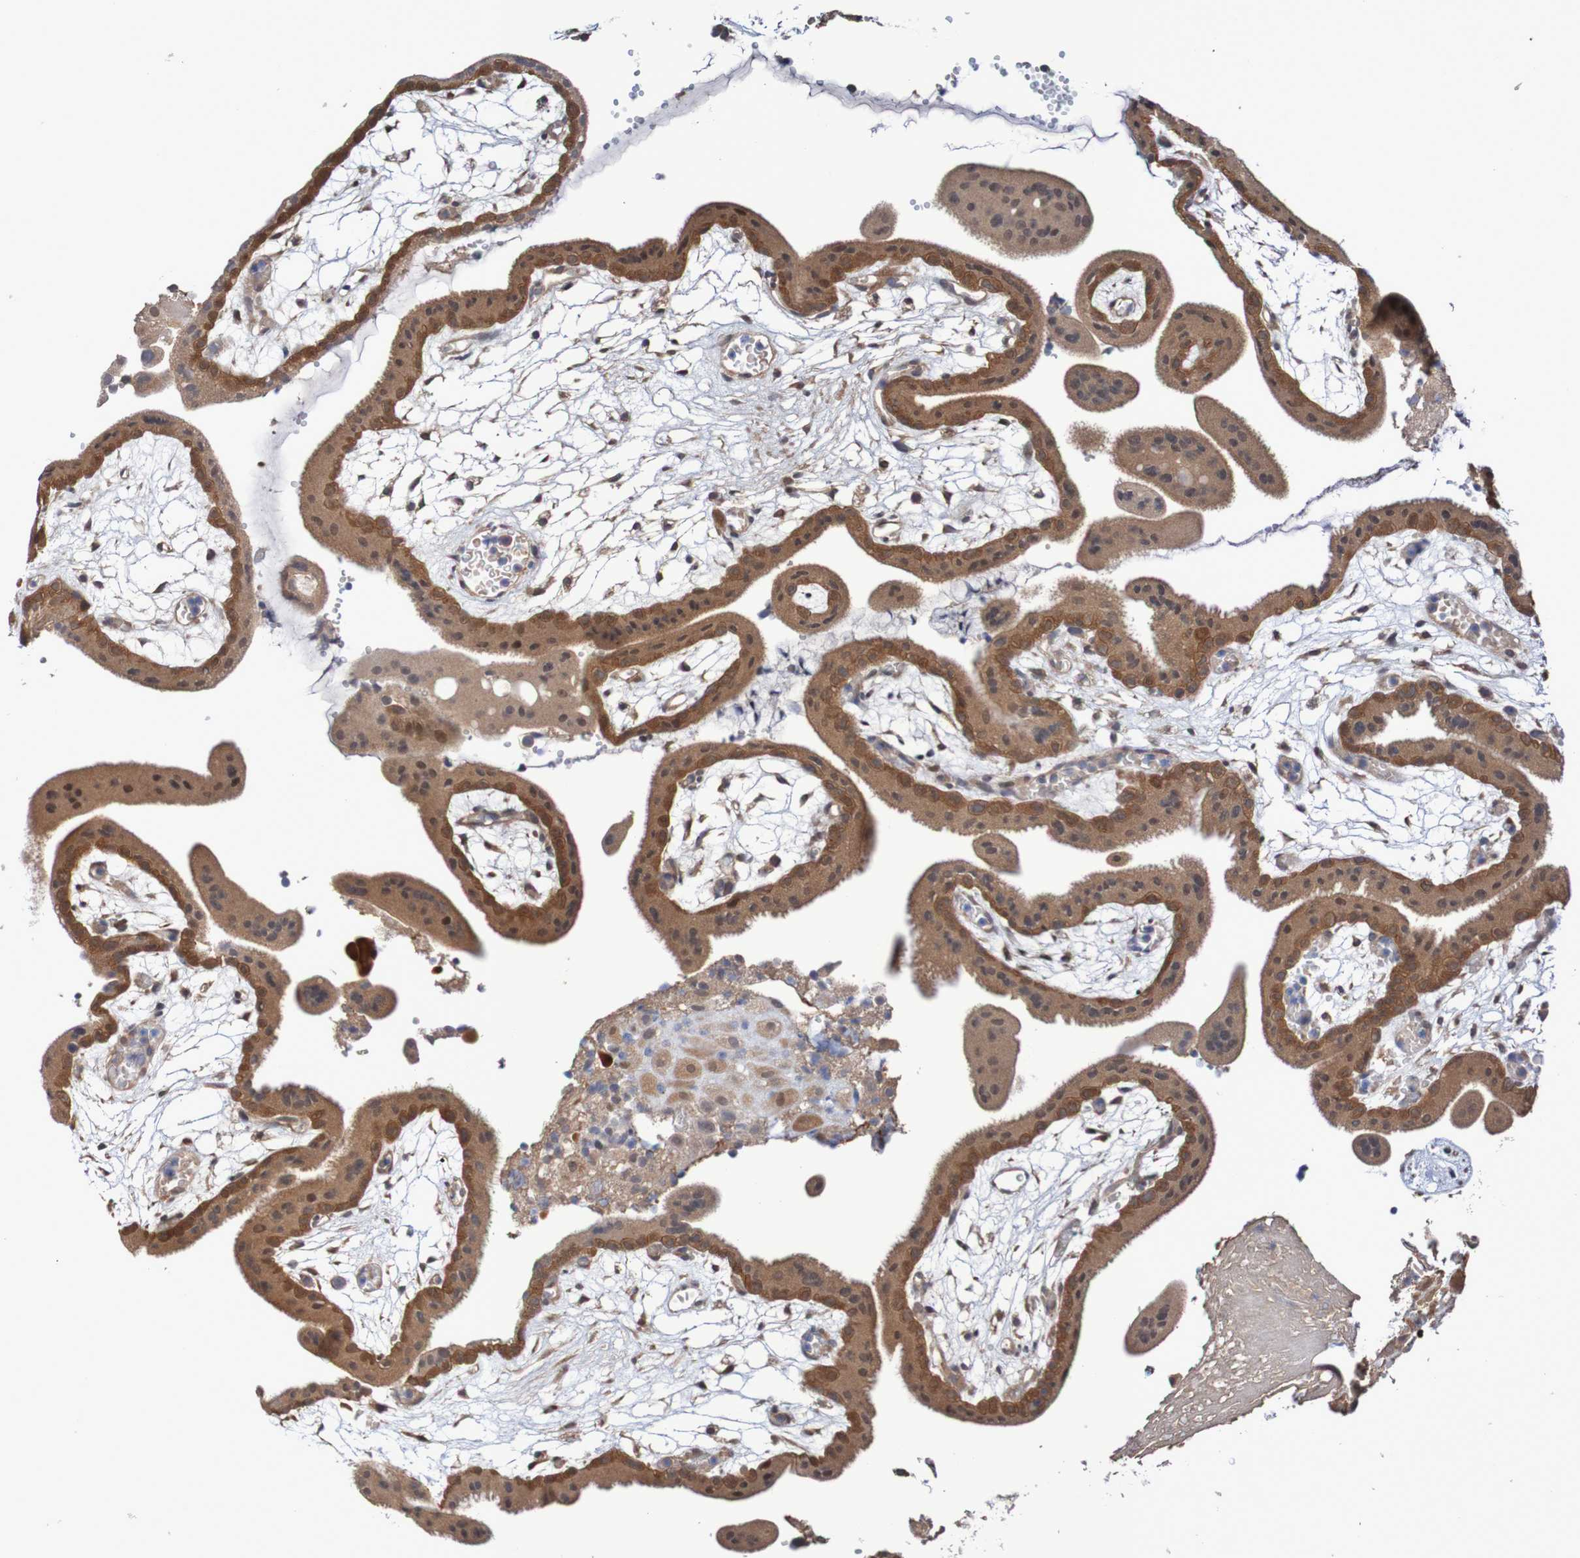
{"staining": {"intensity": "moderate", "quantity": ">75%", "location": "cytoplasmic/membranous,nuclear"}, "tissue": "placenta", "cell_type": "Decidual cells", "image_type": "normal", "snomed": [{"axis": "morphology", "description": "Normal tissue, NOS"}, {"axis": "topography", "description": "Placenta"}], "caption": "Immunohistochemical staining of unremarkable human placenta reveals medium levels of moderate cytoplasmic/membranous,nuclear positivity in approximately >75% of decidual cells.", "gene": "PHPT1", "patient": {"sex": "female", "age": 18}}